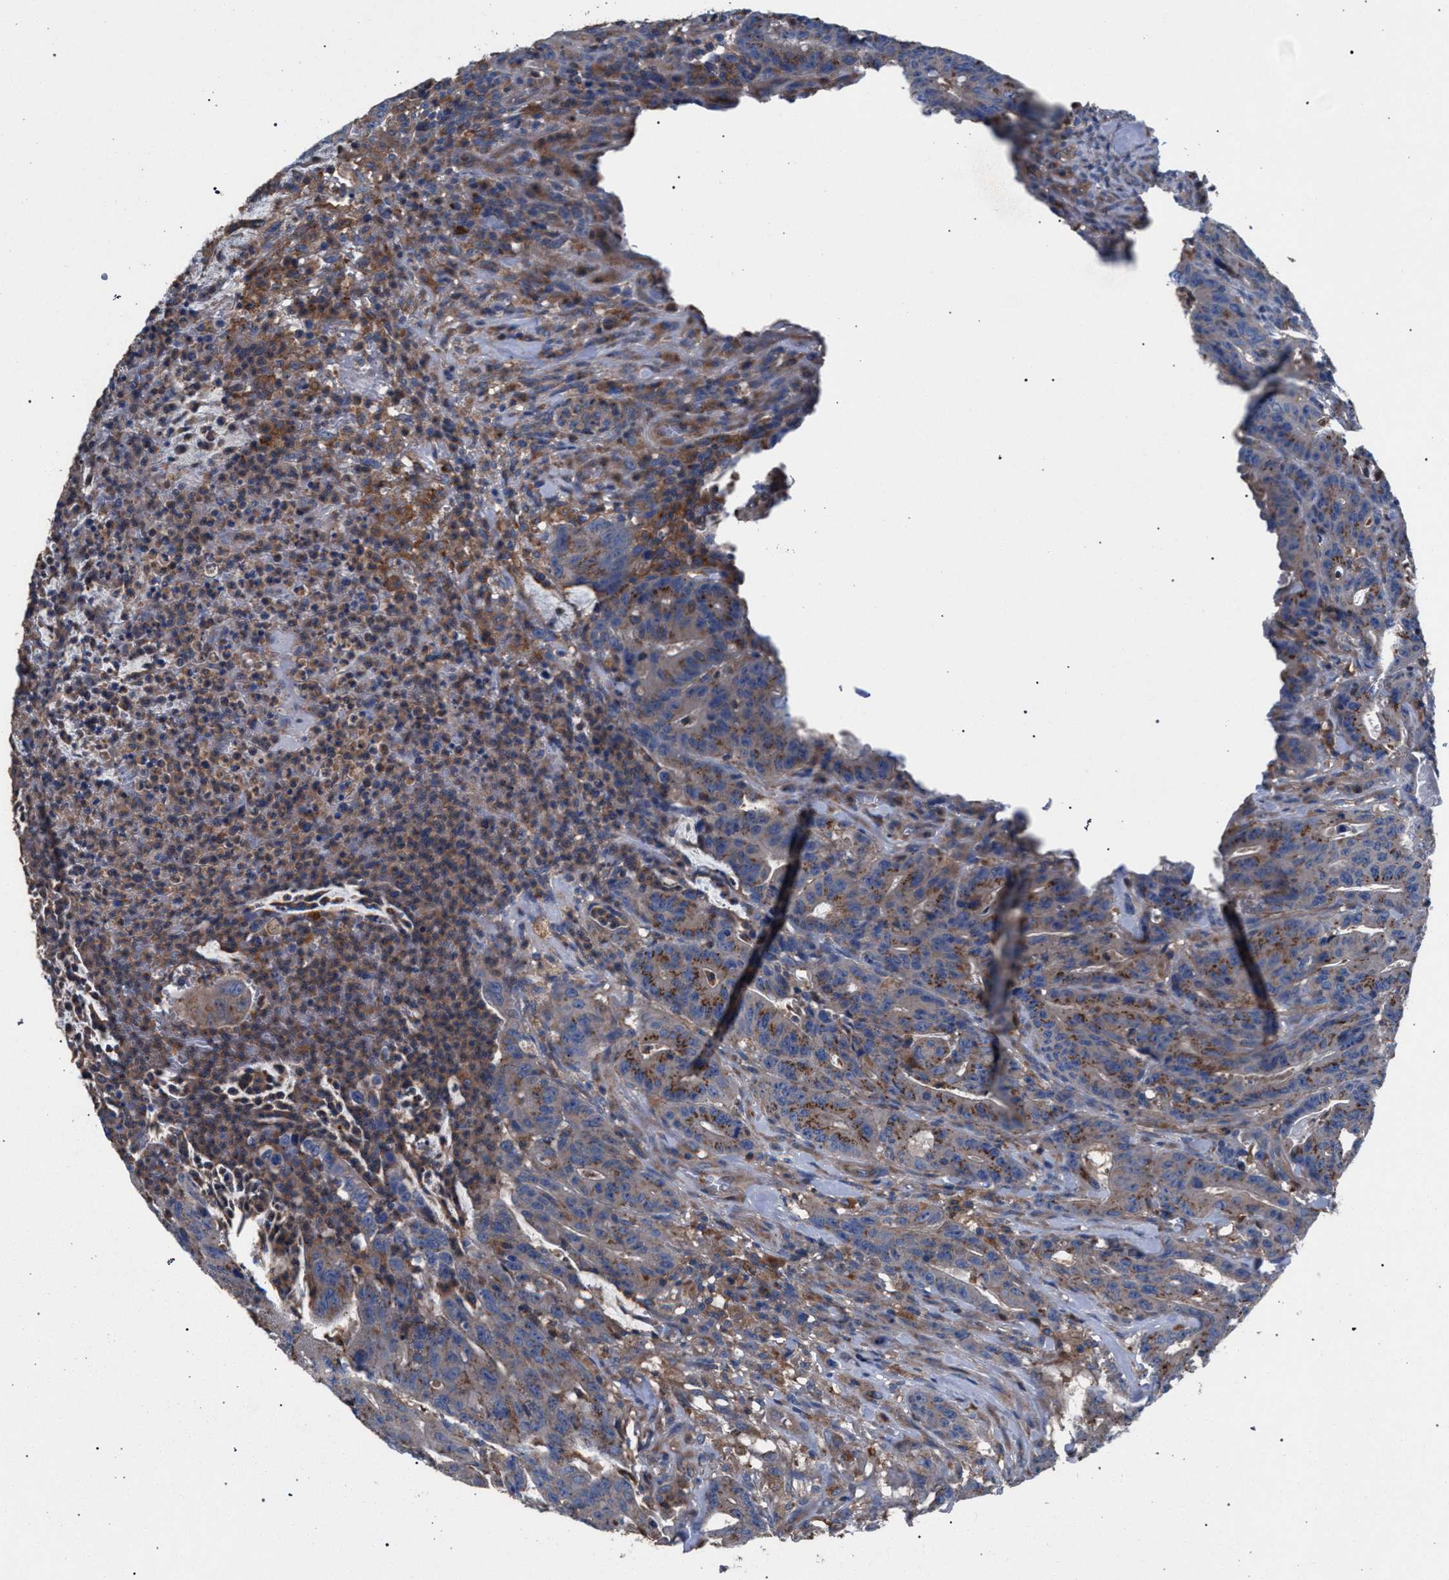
{"staining": {"intensity": "weak", "quantity": ">75%", "location": "cytoplasmic/membranous"}, "tissue": "colorectal cancer", "cell_type": "Tumor cells", "image_type": "cancer", "snomed": [{"axis": "morphology", "description": "Adenocarcinoma, NOS"}, {"axis": "topography", "description": "Colon"}], "caption": "Protein expression analysis of human colorectal cancer (adenocarcinoma) reveals weak cytoplasmic/membranous staining in approximately >75% of tumor cells. (Brightfield microscopy of DAB IHC at high magnification).", "gene": "ATP6V0A1", "patient": {"sex": "male", "age": 45}}